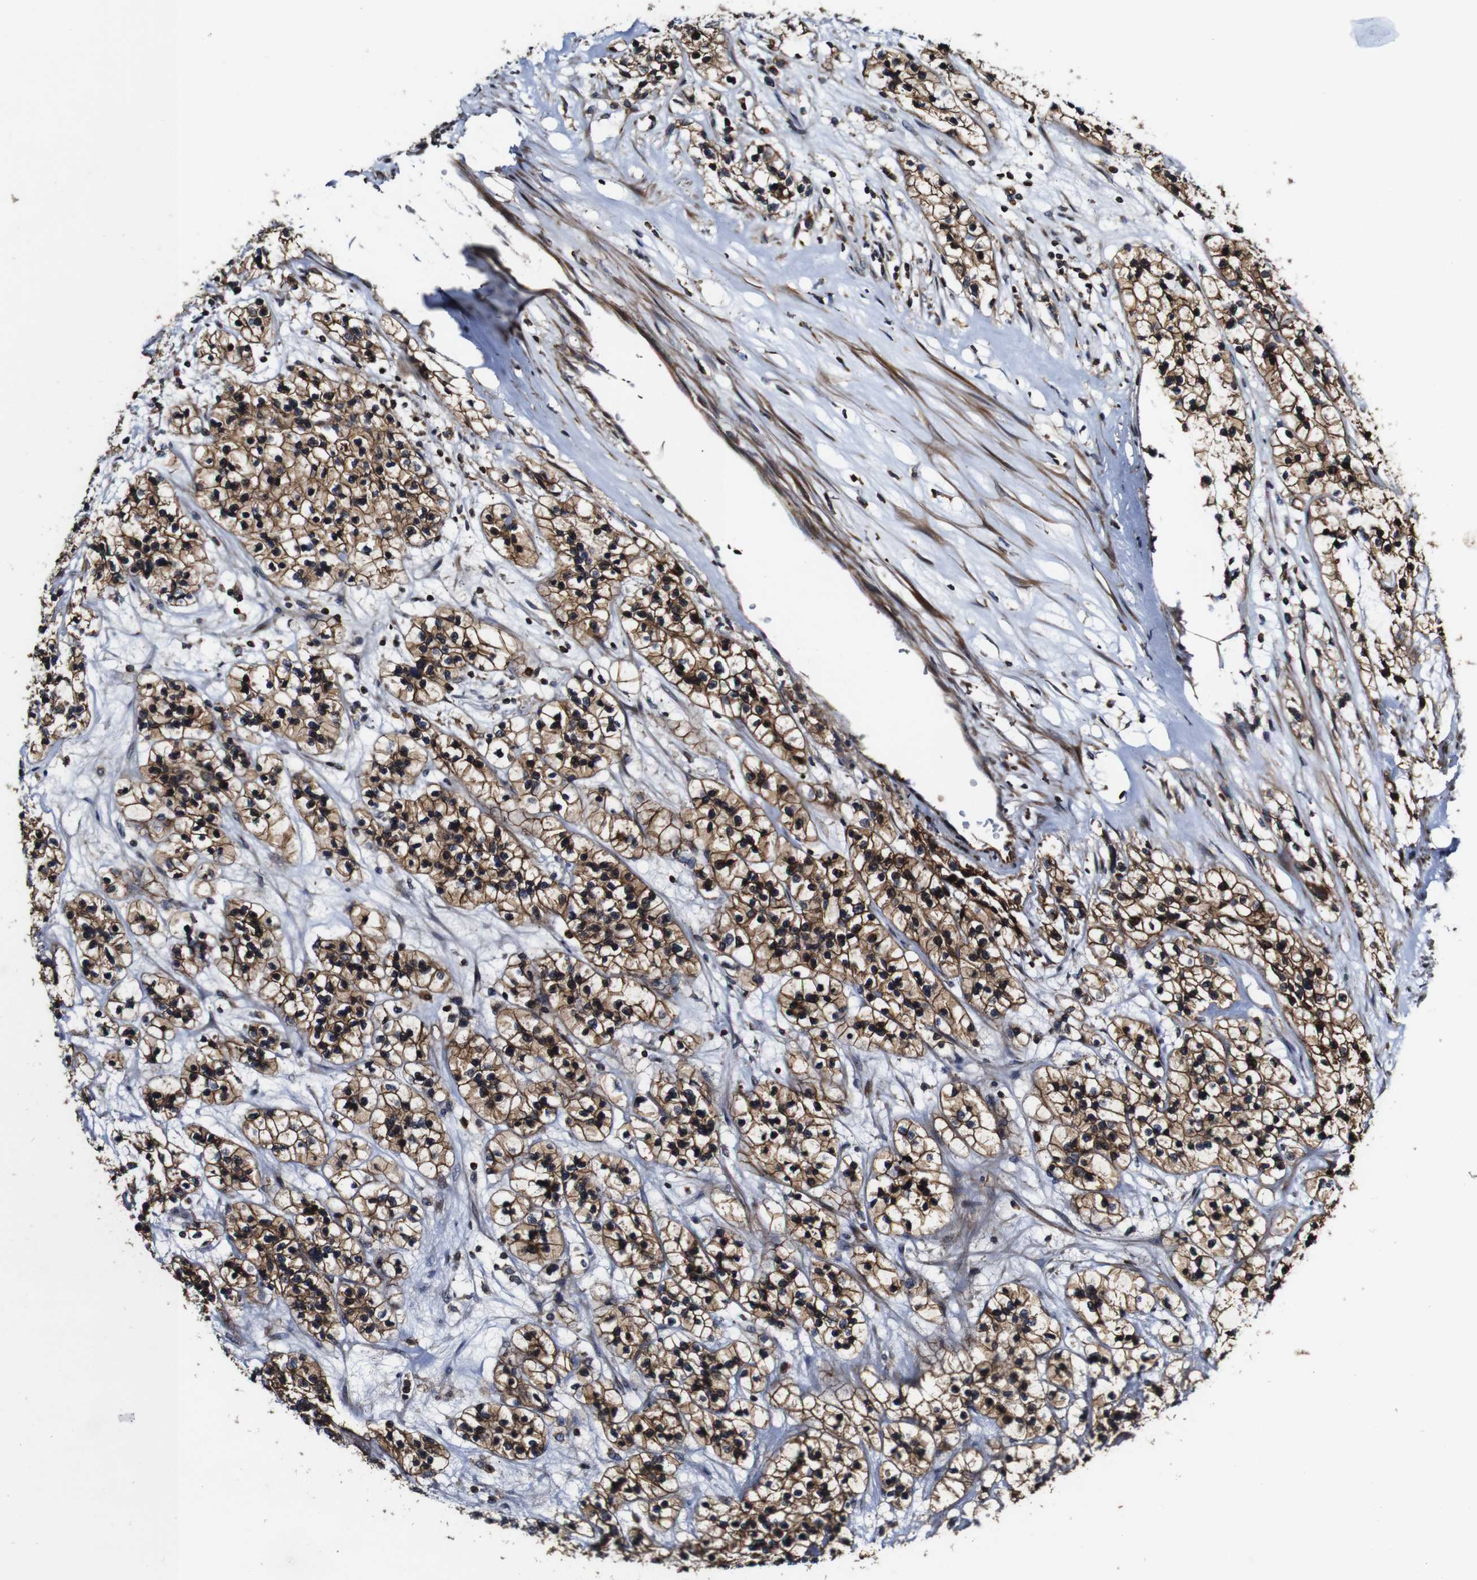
{"staining": {"intensity": "moderate", "quantity": ">75%", "location": "cytoplasmic/membranous"}, "tissue": "renal cancer", "cell_type": "Tumor cells", "image_type": "cancer", "snomed": [{"axis": "morphology", "description": "Adenocarcinoma, NOS"}, {"axis": "topography", "description": "Kidney"}], "caption": "A histopathology image of renal adenocarcinoma stained for a protein exhibits moderate cytoplasmic/membranous brown staining in tumor cells.", "gene": "TNIK", "patient": {"sex": "female", "age": 57}}